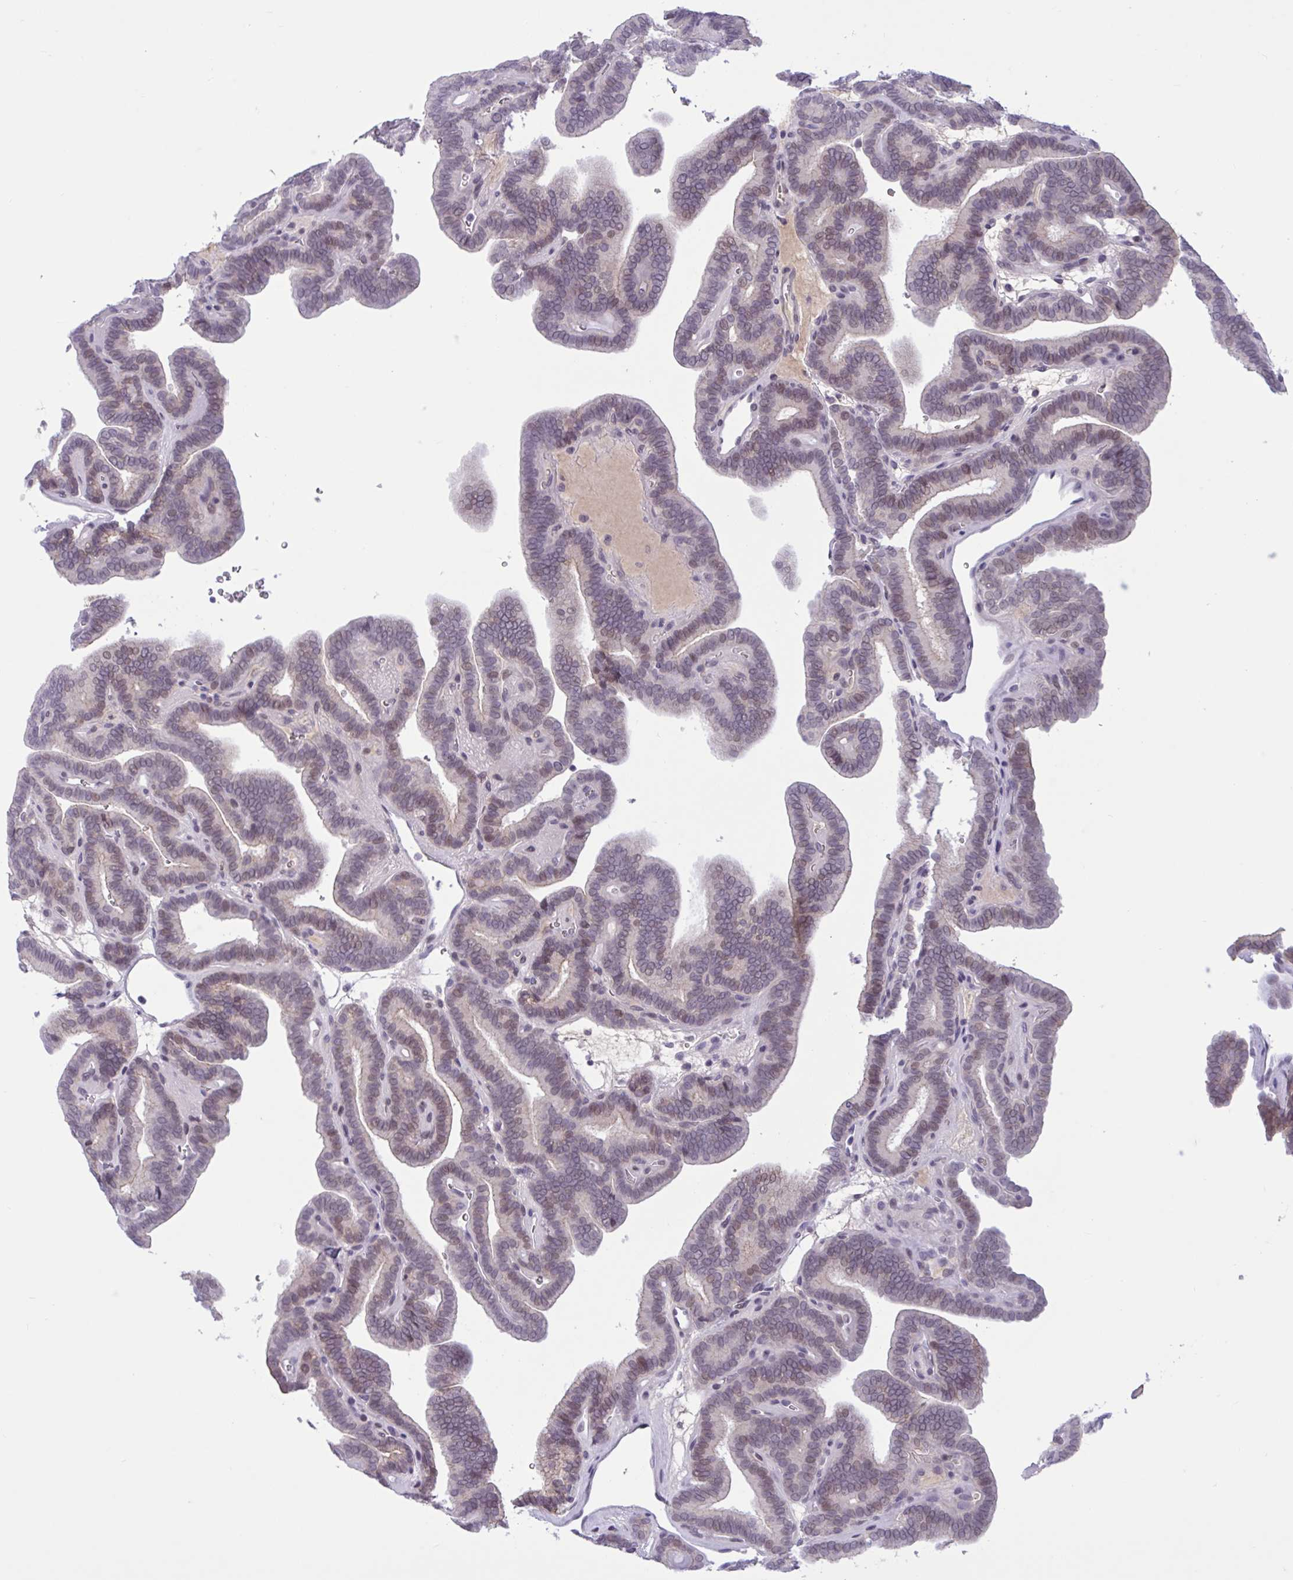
{"staining": {"intensity": "weak", "quantity": "<25%", "location": "nuclear"}, "tissue": "thyroid cancer", "cell_type": "Tumor cells", "image_type": "cancer", "snomed": [{"axis": "morphology", "description": "Papillary adenocarcinoma, NOS"}, {"axis": "topography", "description": "Thyroid gland"}], "caption": "A histopathology image of human papillary adenocarcinoma (thyroid) is negative for staining in tumor cells. The staining was performed using DAB to visualize the protein expression in brown, while the nuclei were stained in blue with hematoxylin (Magnification: 20x).", "gene": "CNGB3", "patient": {"sex": "female", "age": 21}}